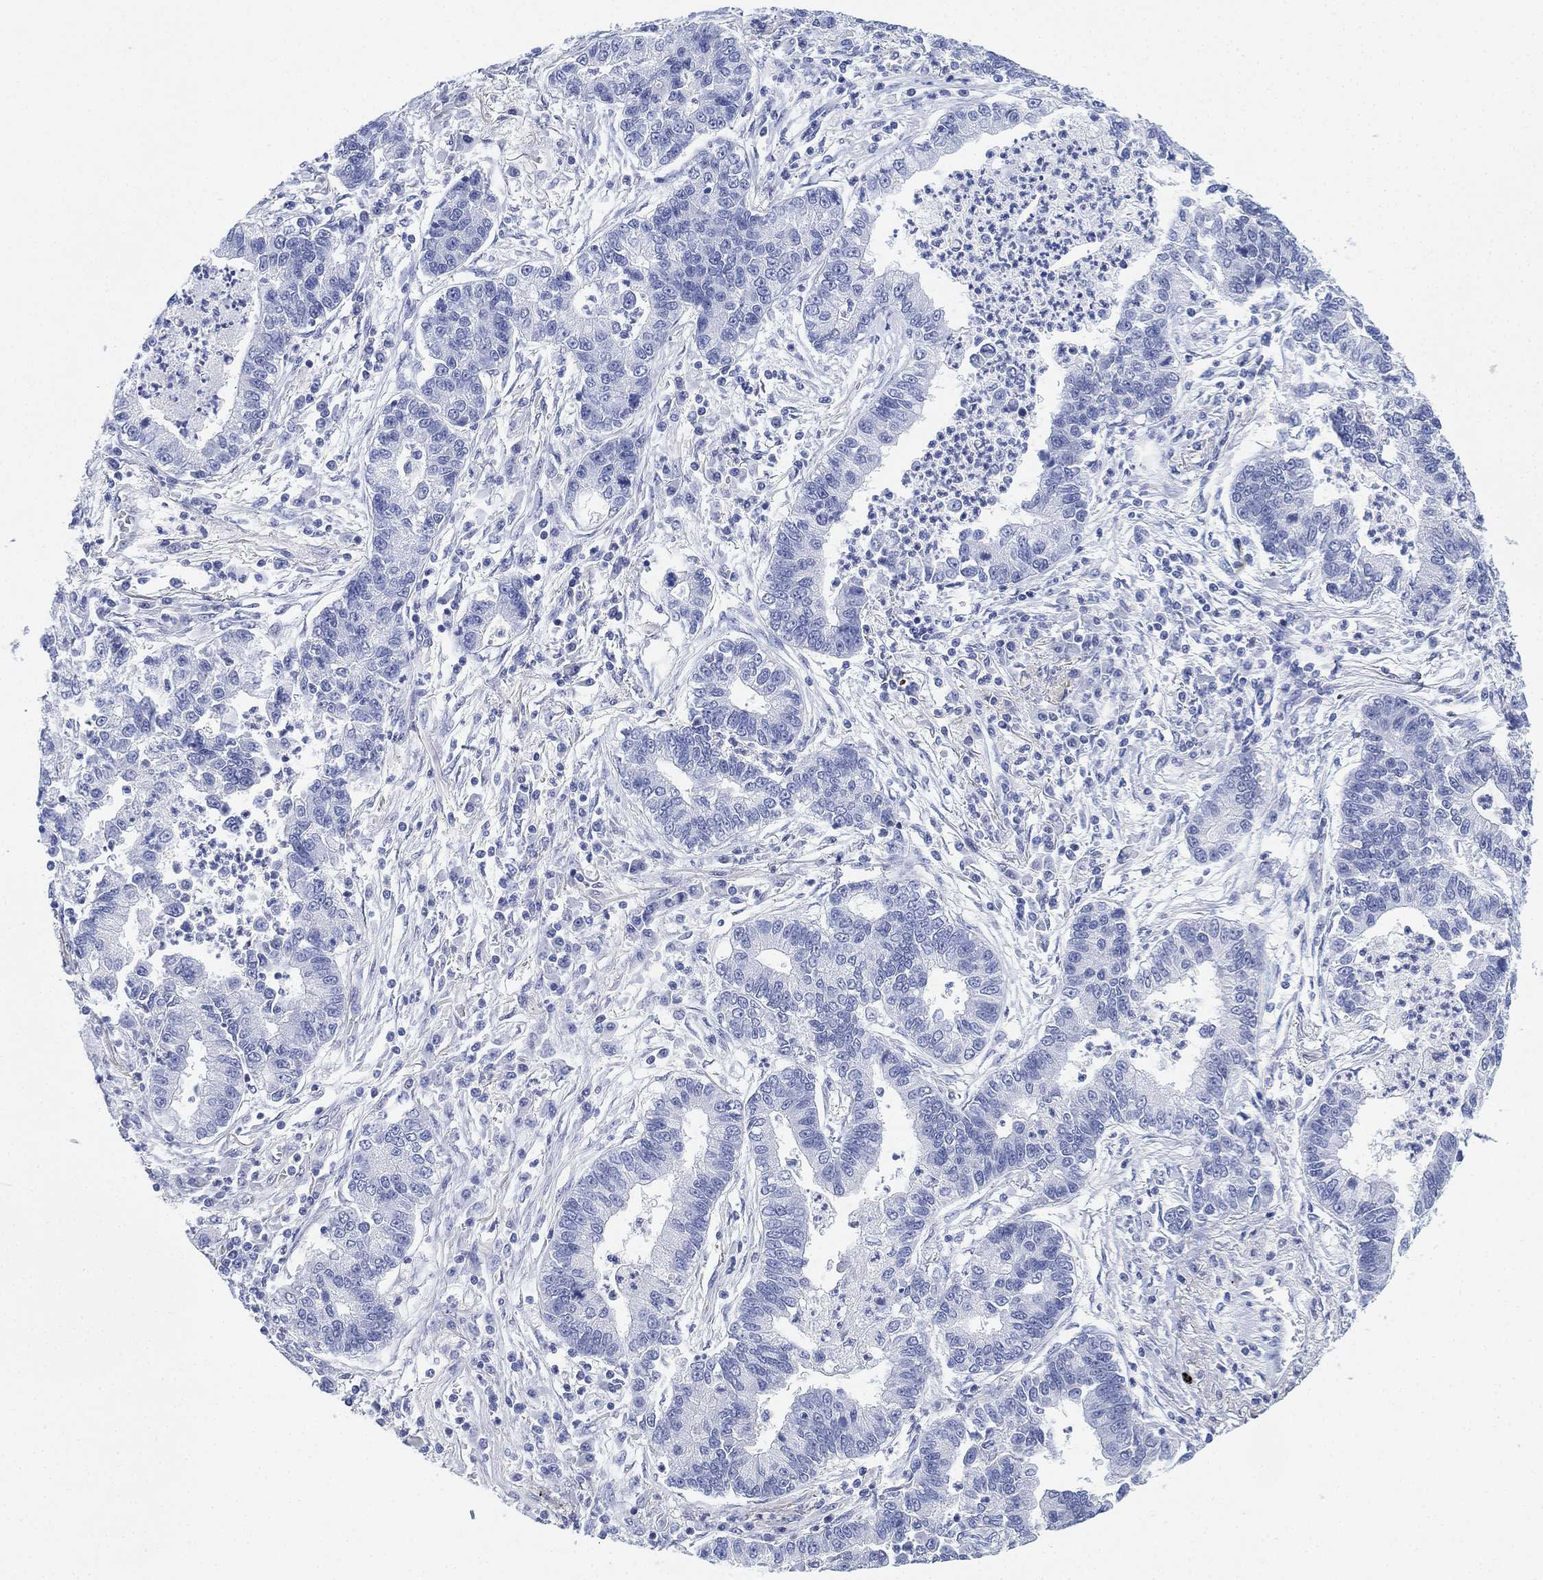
{"staining": {"intensity": "negative", "quantity": "none", "location": "none"}, "tissue": "lung cancer", "cell_type": "Tumor cells", "image_type": "cancer", "snomed": [{"axis": "morphology", "description": "Adenocarcinoma, NOS"}, {"axis": "topography", "description": "Lung"}], "caption": "Immunohistochemical staining of human lung cancer (adenocarcinoma) demonstrates no significant positivity in tumor cells. The staining was performed using DAB (3,3'-diaminobenzidine) to visualize the protein expression in brown, while the nuclei were stained in blue with hematoxylin (Magnification: 20x).", "gene": "PSKH2", "patient": {"sex": "female", "age": 57}}